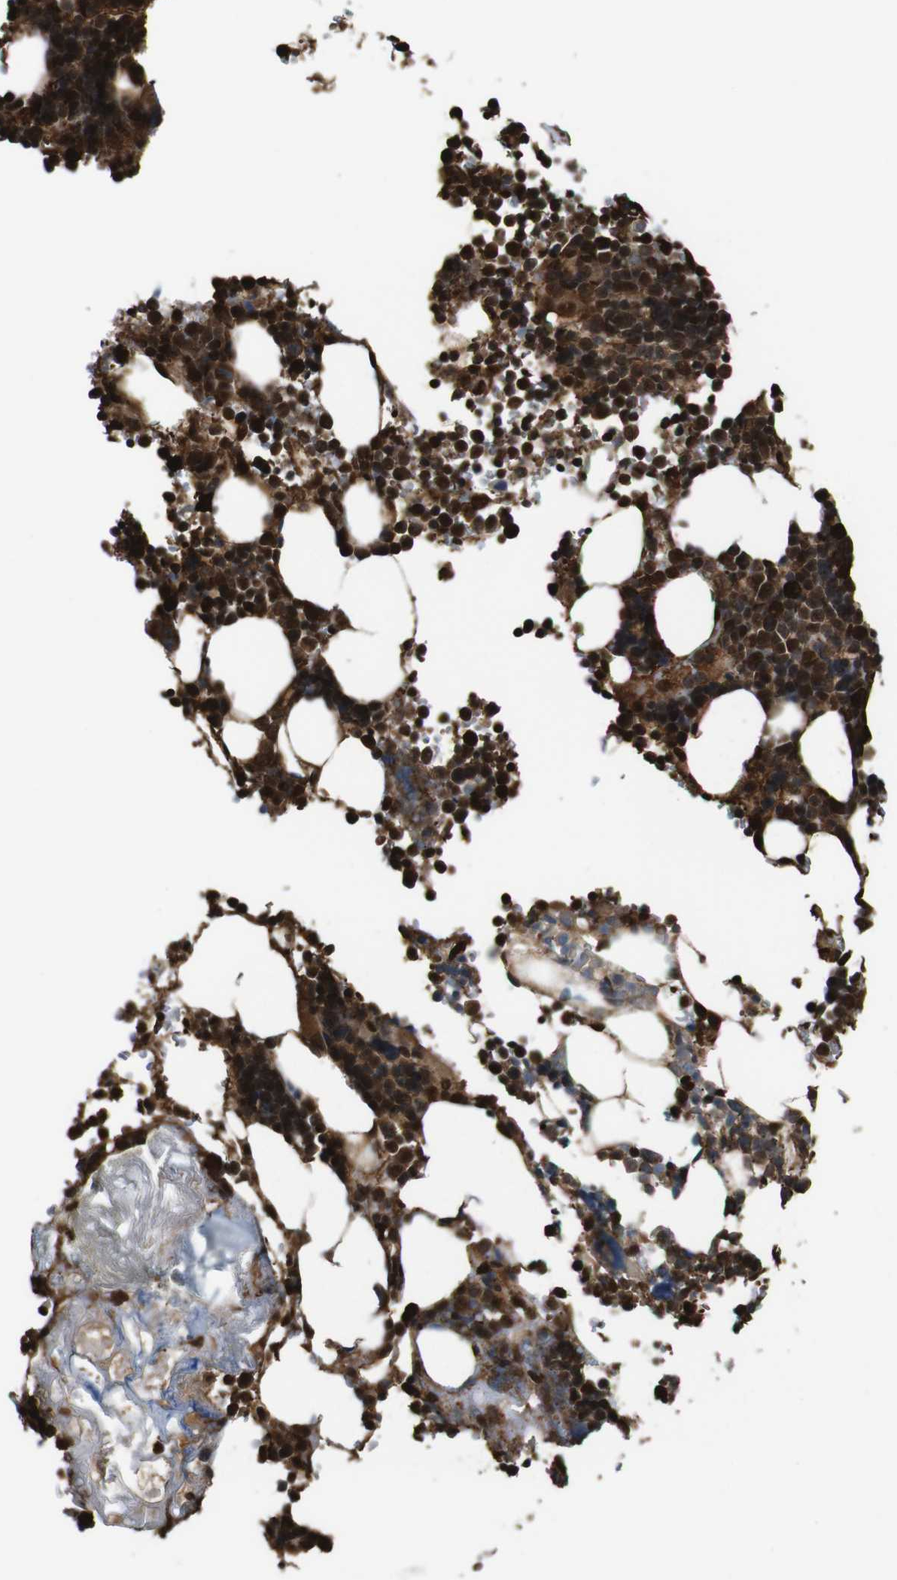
{"staining": {"intensity": "strong", "quantity": ">75%", "location": "cytoplasmic/membranous,nuclear"}, "tissue": "bone marrow", "cell_type": "Hematopoietic cells", "image_type": "normal", "snomed": [{"axis": "morphology", "description": "Normal tissue, NOS"}, {"axis": "topography", "description": "Bone marrow"}], "caption": "Immunohistochemistry (IHC) image of normal bone marrow stained for a protein (brown), which exhibits high levels of strong cytoplasmic/membranous,nuclear staining in about >75% of hematopoietic cells.", "gene": "VCP", "patient": {"sex": "female", "age": 73}}